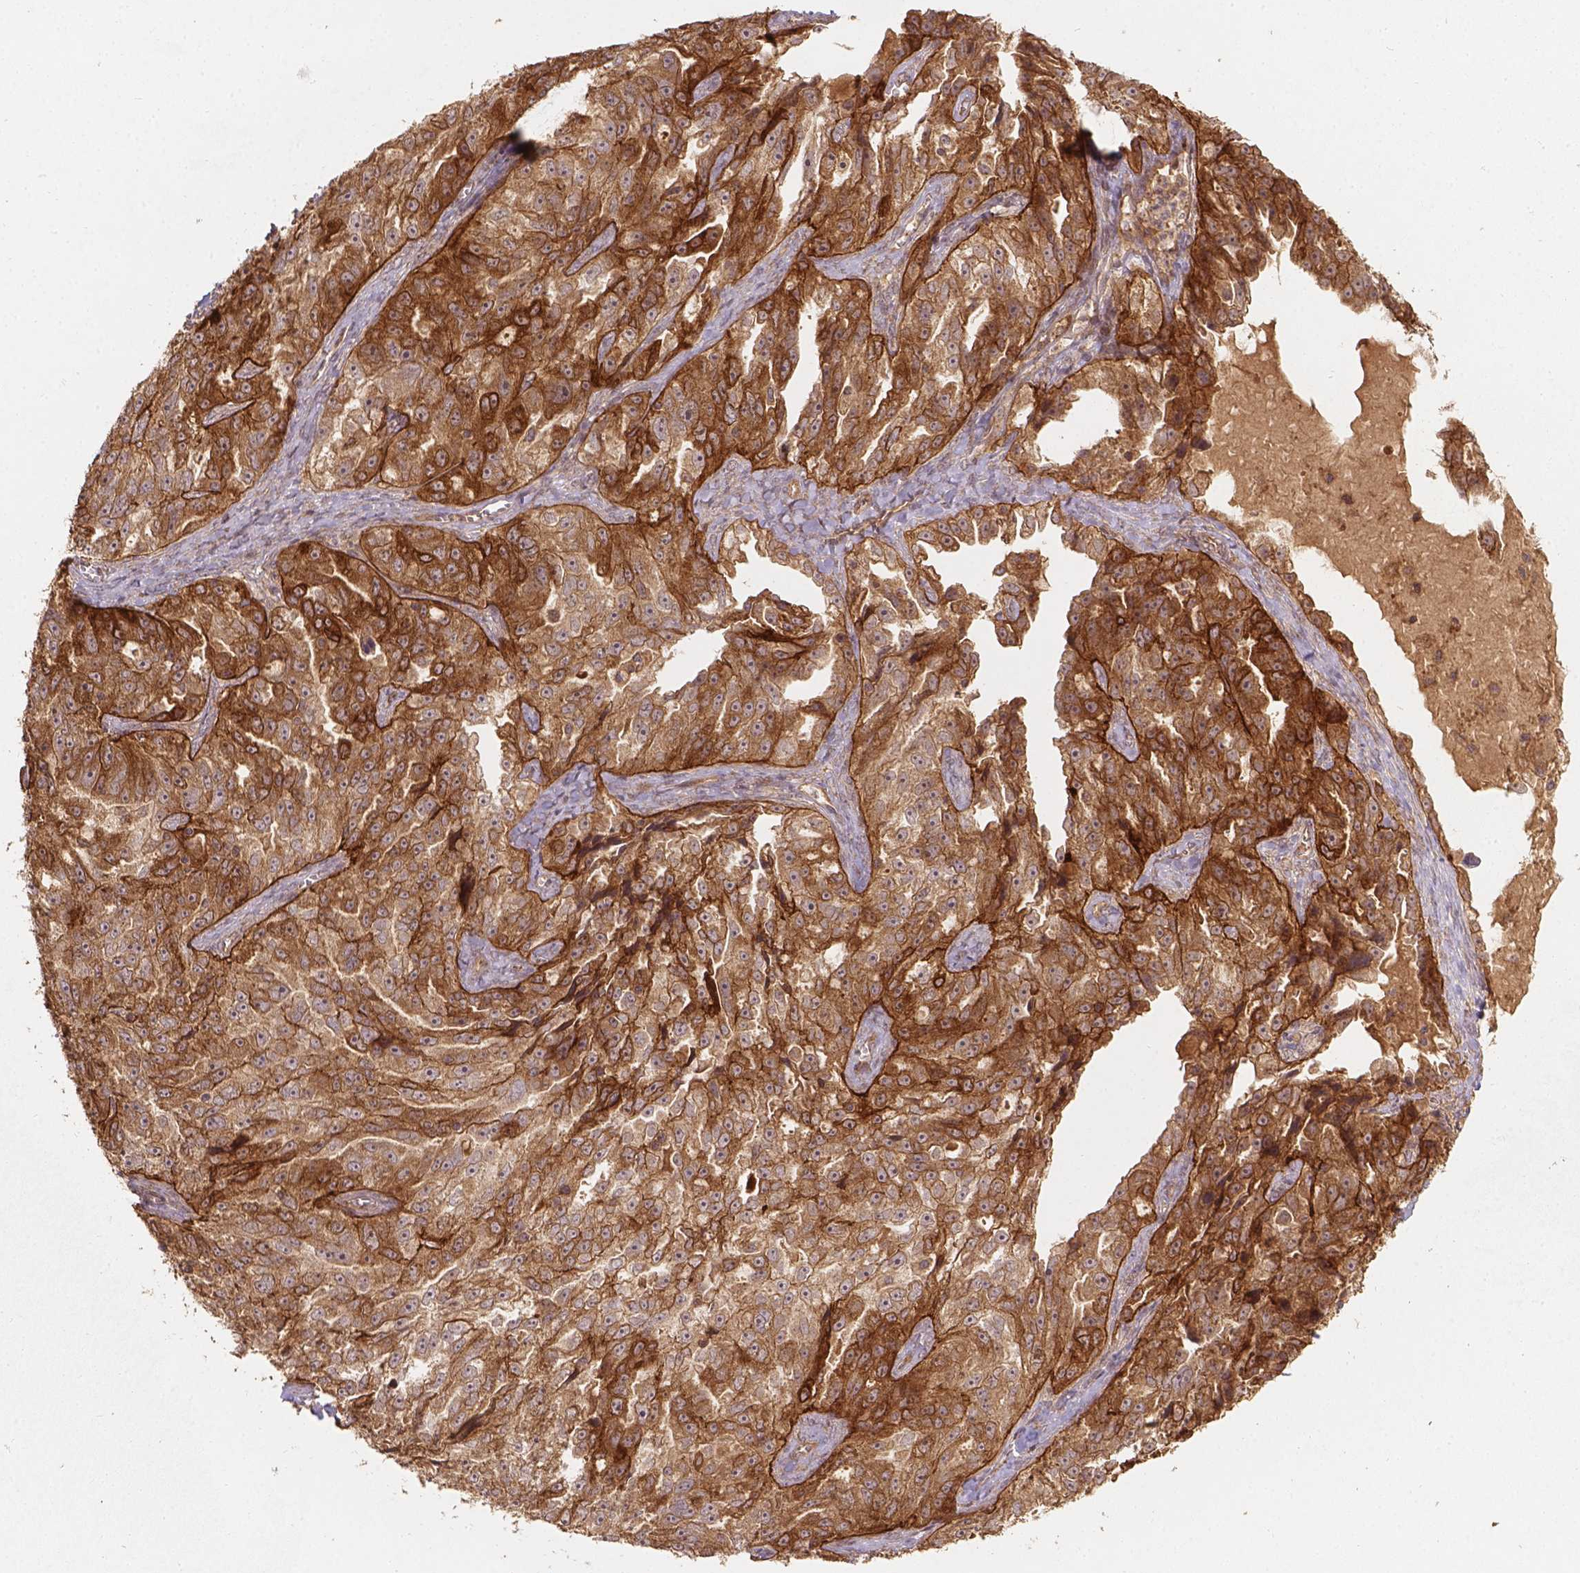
{"staining": {"intensity": "strong", "quantity": ">75%", "location": "cytoplasmic/membranous"}, "tissue": "ovarian cancer", "cell_type": "Tumor cells", "image_type": "cancer", "snomed": [{"axis": "morphology", "description": "Cystadenocarcinoma, serous, NOS"}, {"axis": "topography", "description": "Ovary"}], "caption": "Tumor cells reveal high levels of strong cytoplasmic/membranous expression in about >75% of cells in human ovarian cancer (serous cystadenocarcinoma).", "gene": "XPR1", "patient": {"sex": "female", "age": 51}}